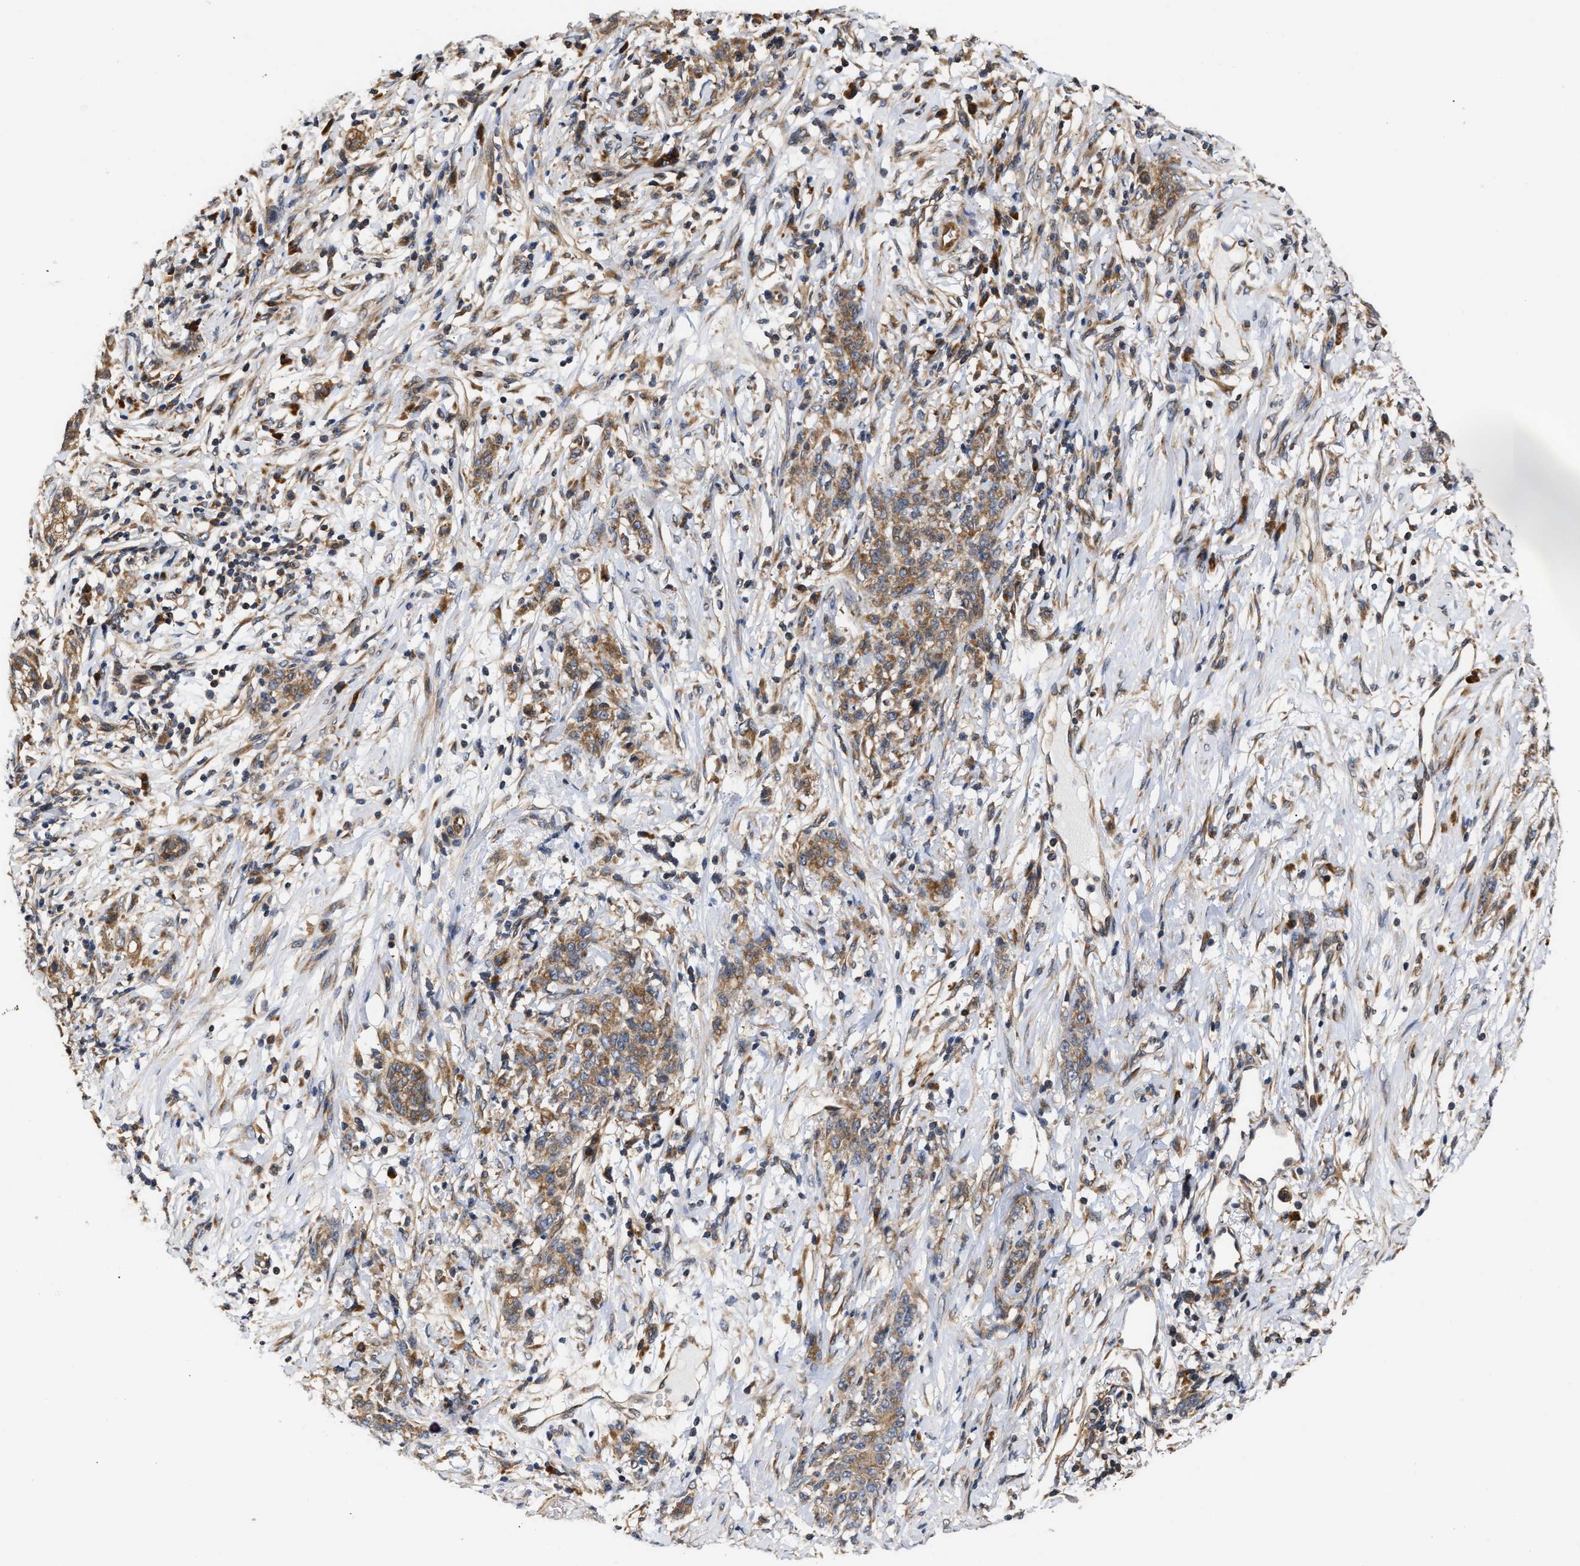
{"staining": {"intensity": "moderate", "quantity": ">75%", "location": "cytoplasmic/membranous"}, "tissue": "stomach cancer", "cell_type": "Tumor cells", "image_type": "cancer", "snomed": [{"axis": "morphology", "description": "Adenocarcinoma, NOS"}, {"axis": "topography", "description": "Stomach, lower"}], "caption": "Moderate cytoplasmic/membranous protein positivity is appreciated in about >75% of tumor cells in stomach cancer. (brown staining indicates protein expression, while blue staining denotes nuclei).", "gene": "CLIP2", "patient": {"sex": "male", "age": 88}}